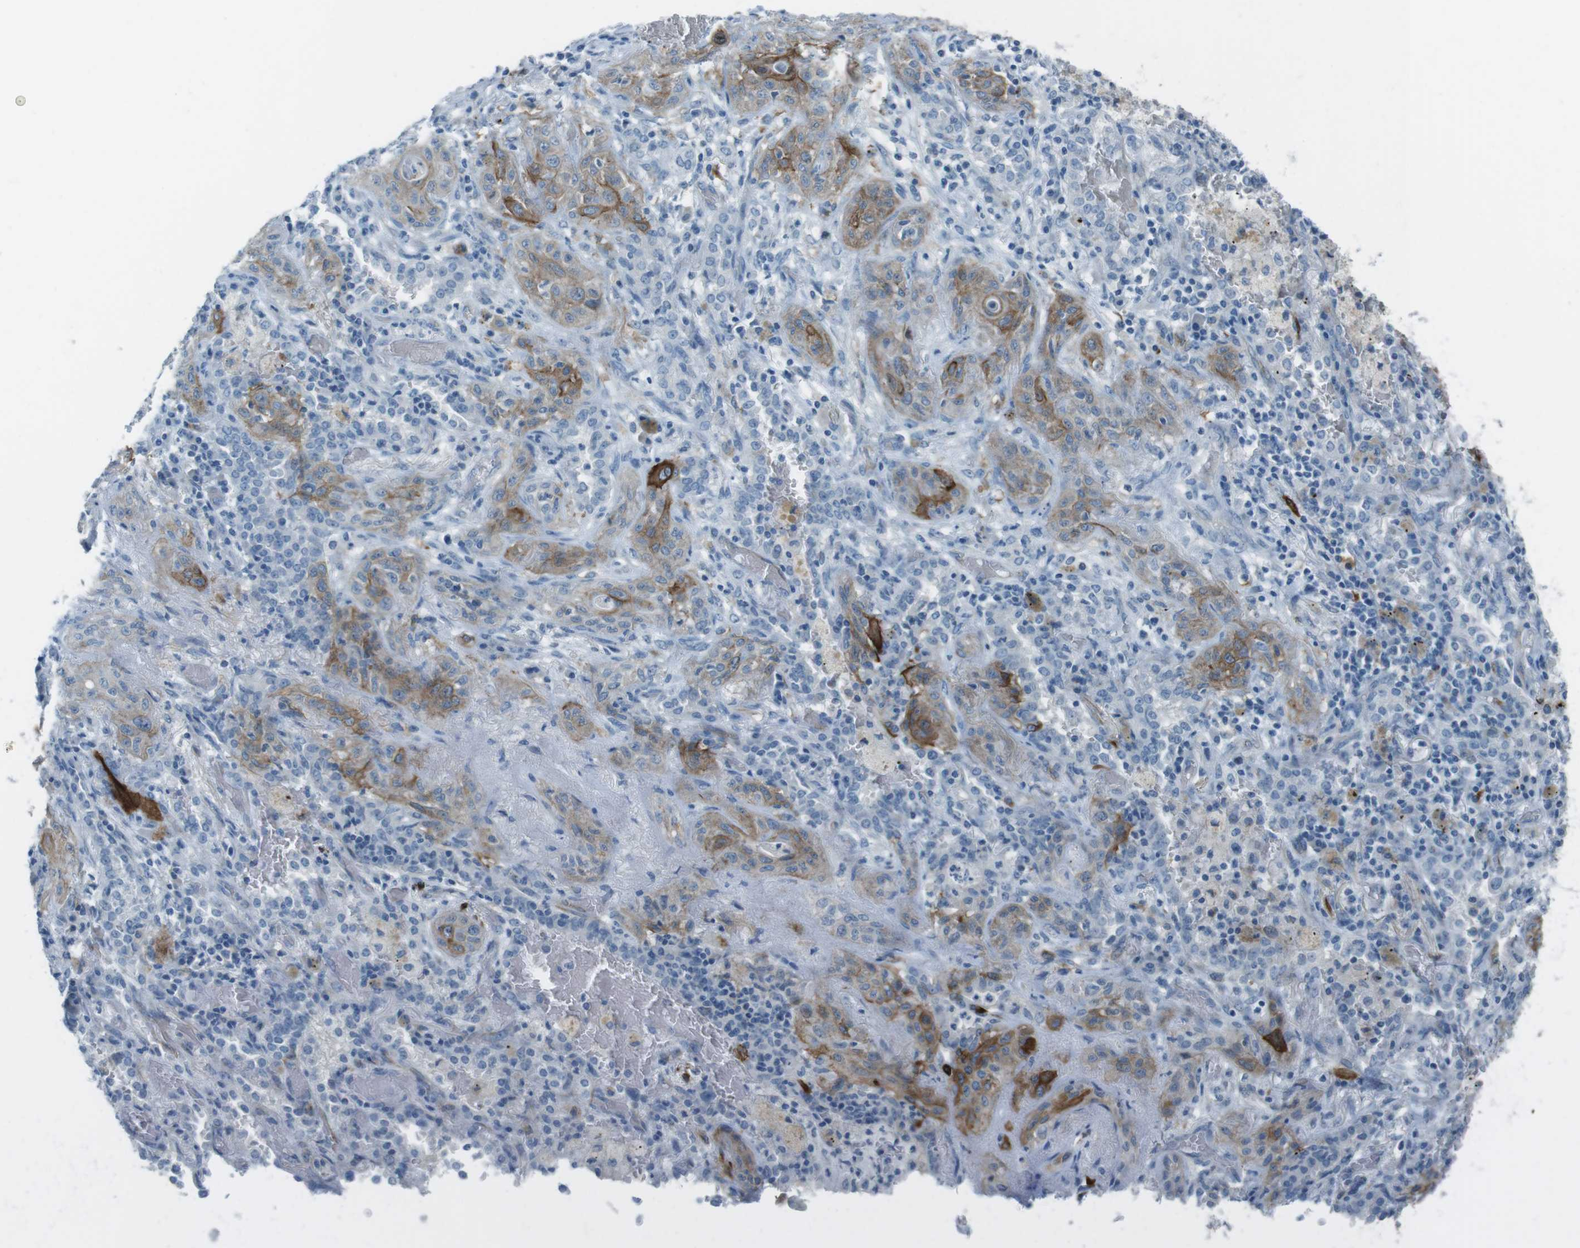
{"staining": {"intensity": "strong", "quantity": ">75%", "location": "cytoplasmic/membranous"}, "tissue": "lung cancer", "cell_type": "Tumor cells", "image_type": "cancer", "snomed": [{"axis": "morphology", "description": "Squamous cell carcinoma, NOS"}, {"axis": "topography", "description": "Lung"}], "caption": "About >75% of tumor cells in human squamous cell carcinoma (lung) reveal strong cytoplasmic/membranous protein expression as visualized by brown immunohistochemical staining.", "gene": "TUBB2A", "patient": {"sex": "female", "age": 47}}